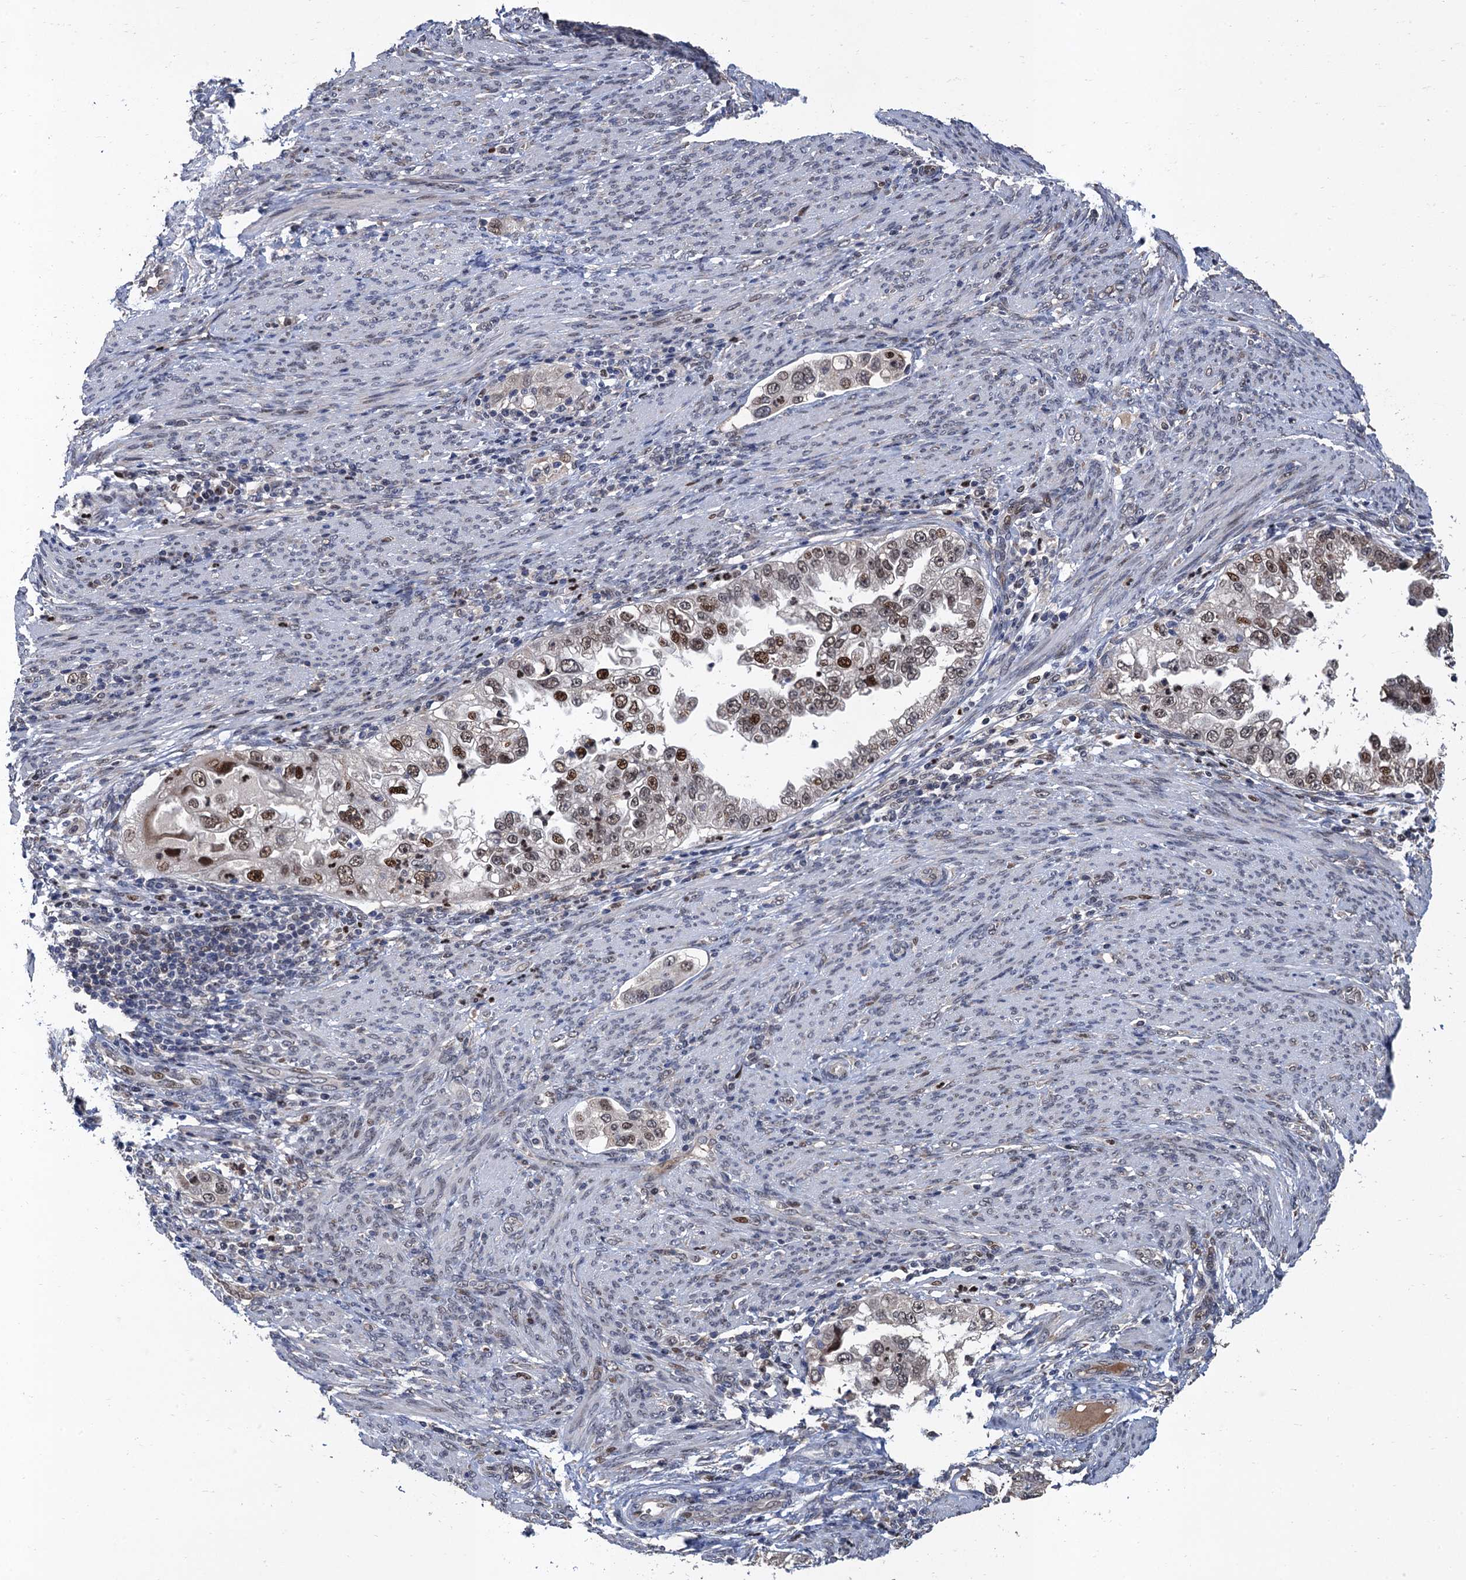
{"staining": {"intensity": "moderate", "quantity": ">75%", "location": "nuclear"}, "tissue": "endometrial cancer", "cell_type": "Tumor cells", "image_type": "cancer", "snomed": [{"axis": "morphology", "description": "Adenocarcinoma, NOS"}, {"axis": "topography", "description": "Endometrium"}], "caption": "Immunohistochemistry of human endometrial cancer reveals medium levels of moderate nuclear expression in approximately >75% of tumor cells. Immunohistochemistry (ihc) stains the protein in brown and the nuclei are stained blue.", "gene": "TSEN34", "patient": {"sex": "female", "age": 85}}